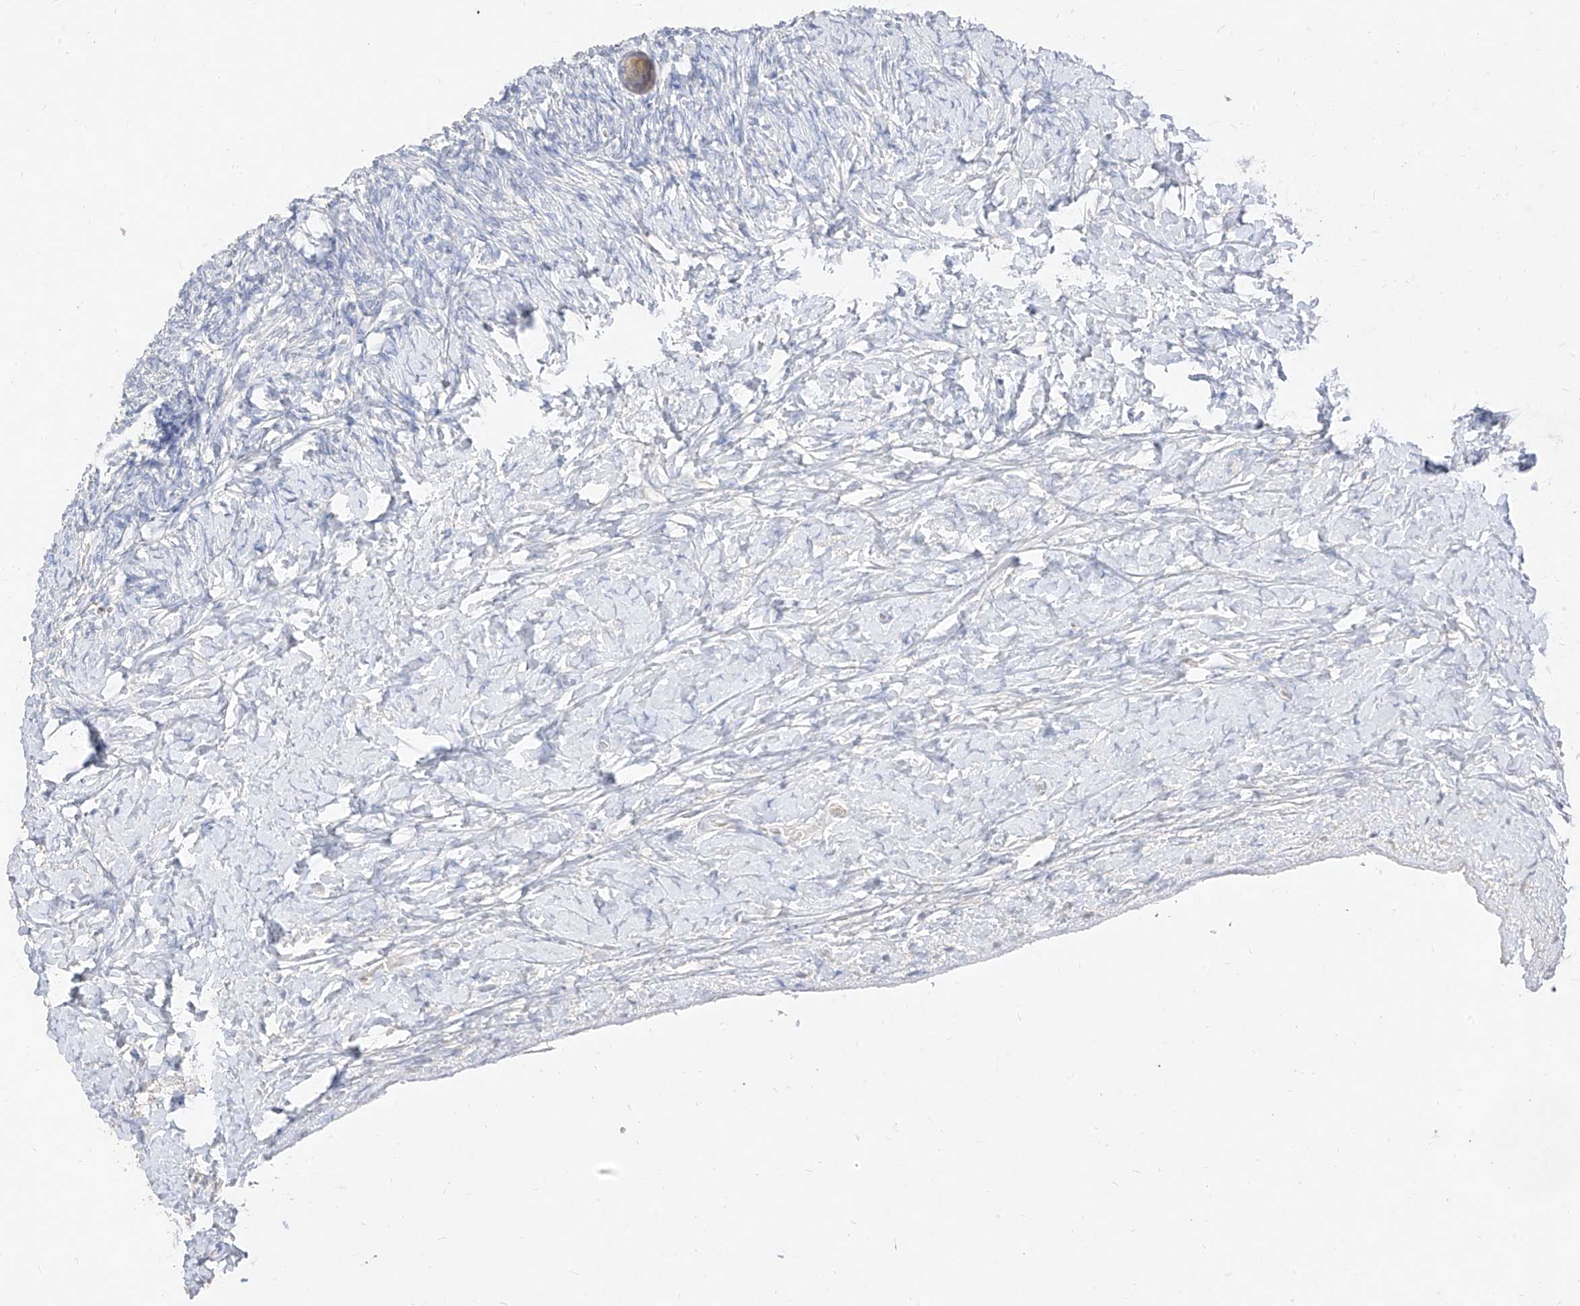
{"staining": {"intensity": "weak", "quantity": "25%-75%", "location": "cytoplasmic/membranous"}, "tissue": "ovary", "cell_type": "Follicle cells", "image_type": "normal", "snomed": [{"axis": "morphology", "description": "Normal tissue, NOS"}, {"axis": "morphology", "description": "Developmental malformation"}, {"axis": "topography", "description": "Ovary"}], "caption": "Follicle cells exhibit low levels of weak cytoplasmic/membranous staining in about 25%-75% of cells in unremarkable human ovary.", "gene": "ZZEF1", "patient": {"sex": "female", "age": 39}}